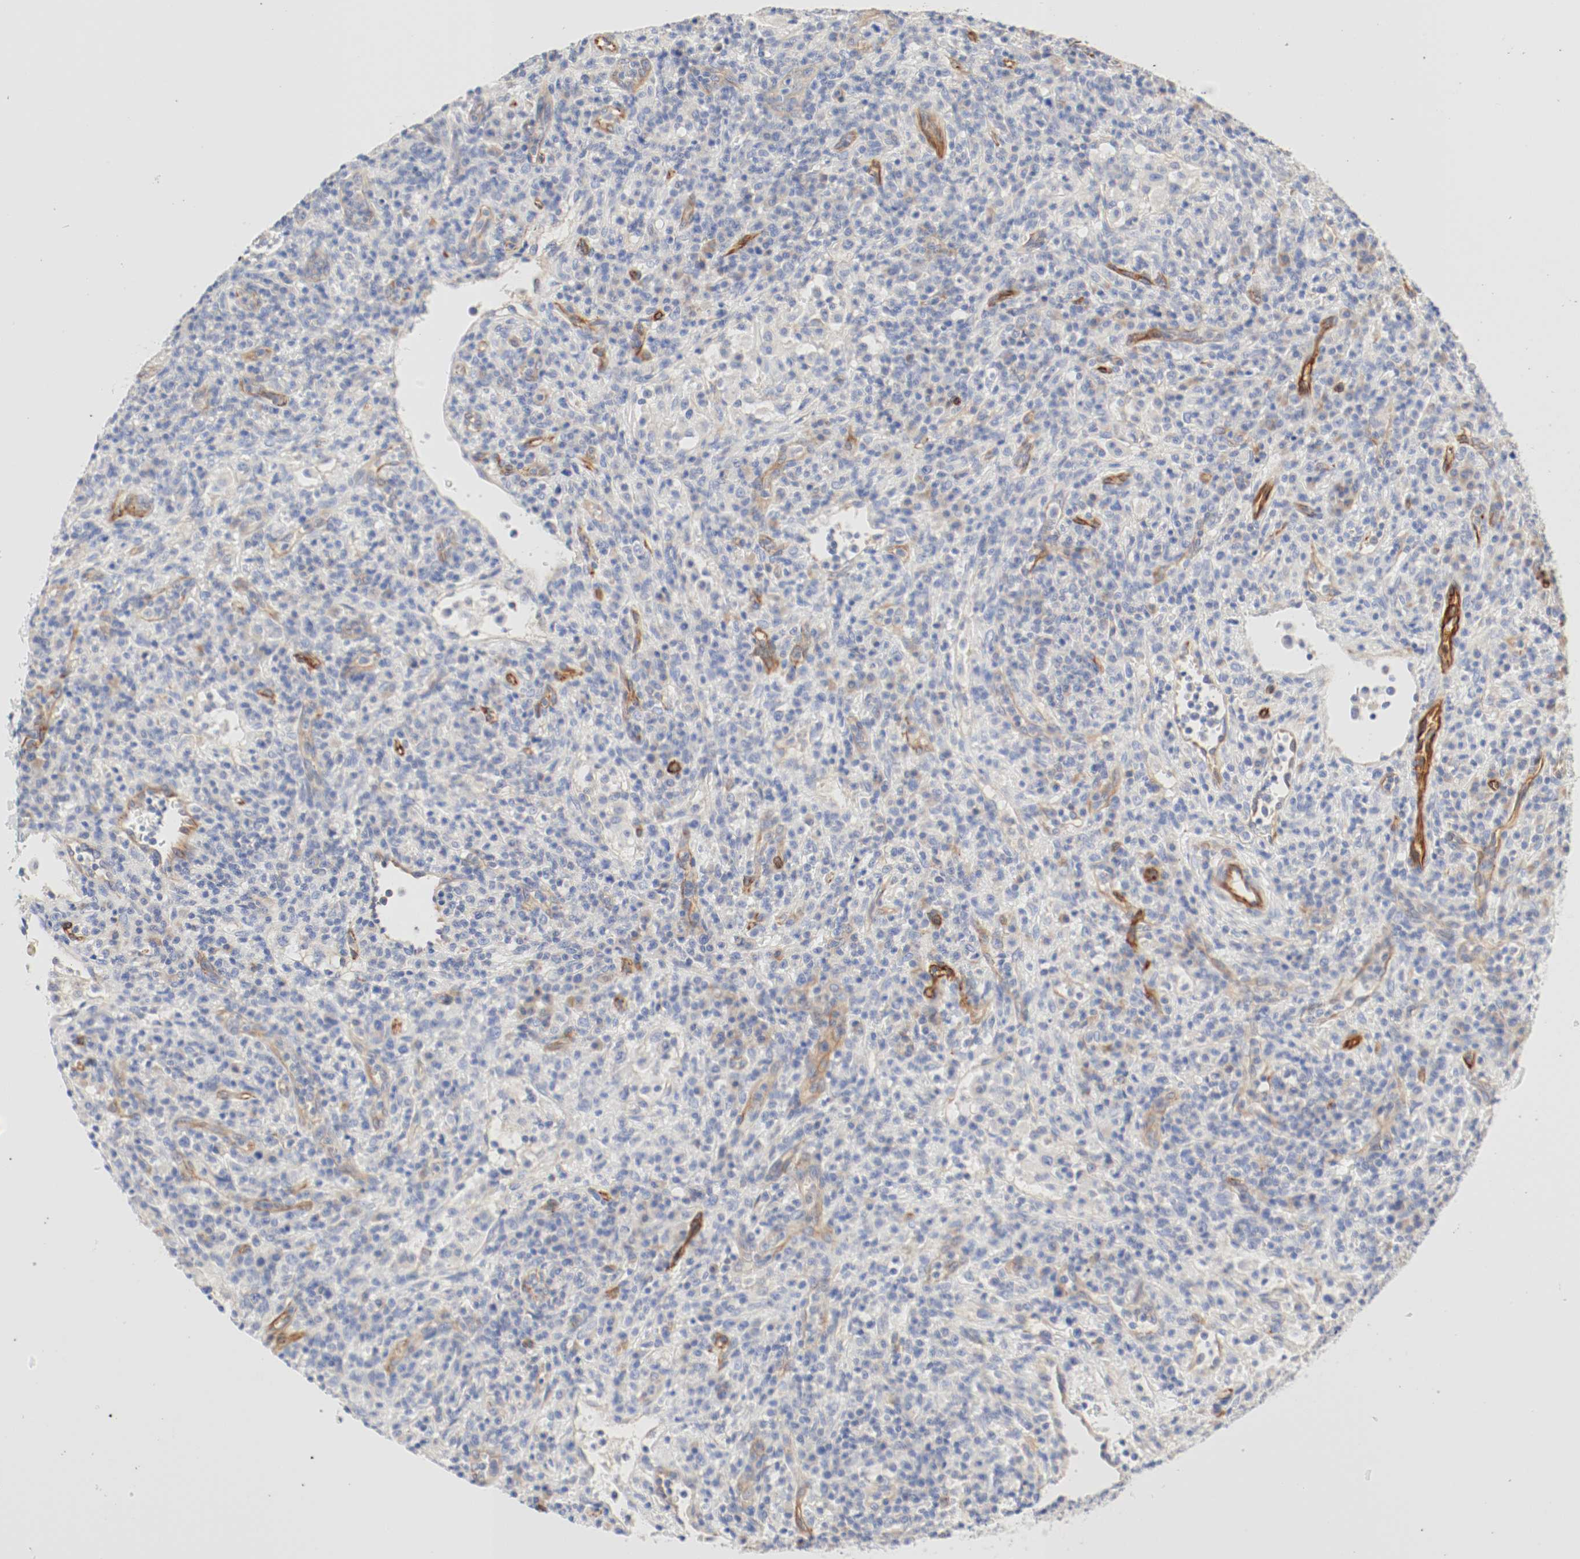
{"staining": {"intensity": "weak", "quantity": "<25%", "location": "cytoplasmic/membranous"}, "tissue": "lymphoma", "cell_type": "Tumor cells", "image_type": "cancer", "snomed": [{"axis": "morphology", "description": "Hodgkin's disease, NOS"}, {"axis": "topography", "description": "Lymph node"}], "caption": "This is a image of immunohistochemistry (IHC) staining of lymphoma, which shows no expression in tumor cells.", "gene": "GIT1", "patient": {"sex": "male", "age": 65}}